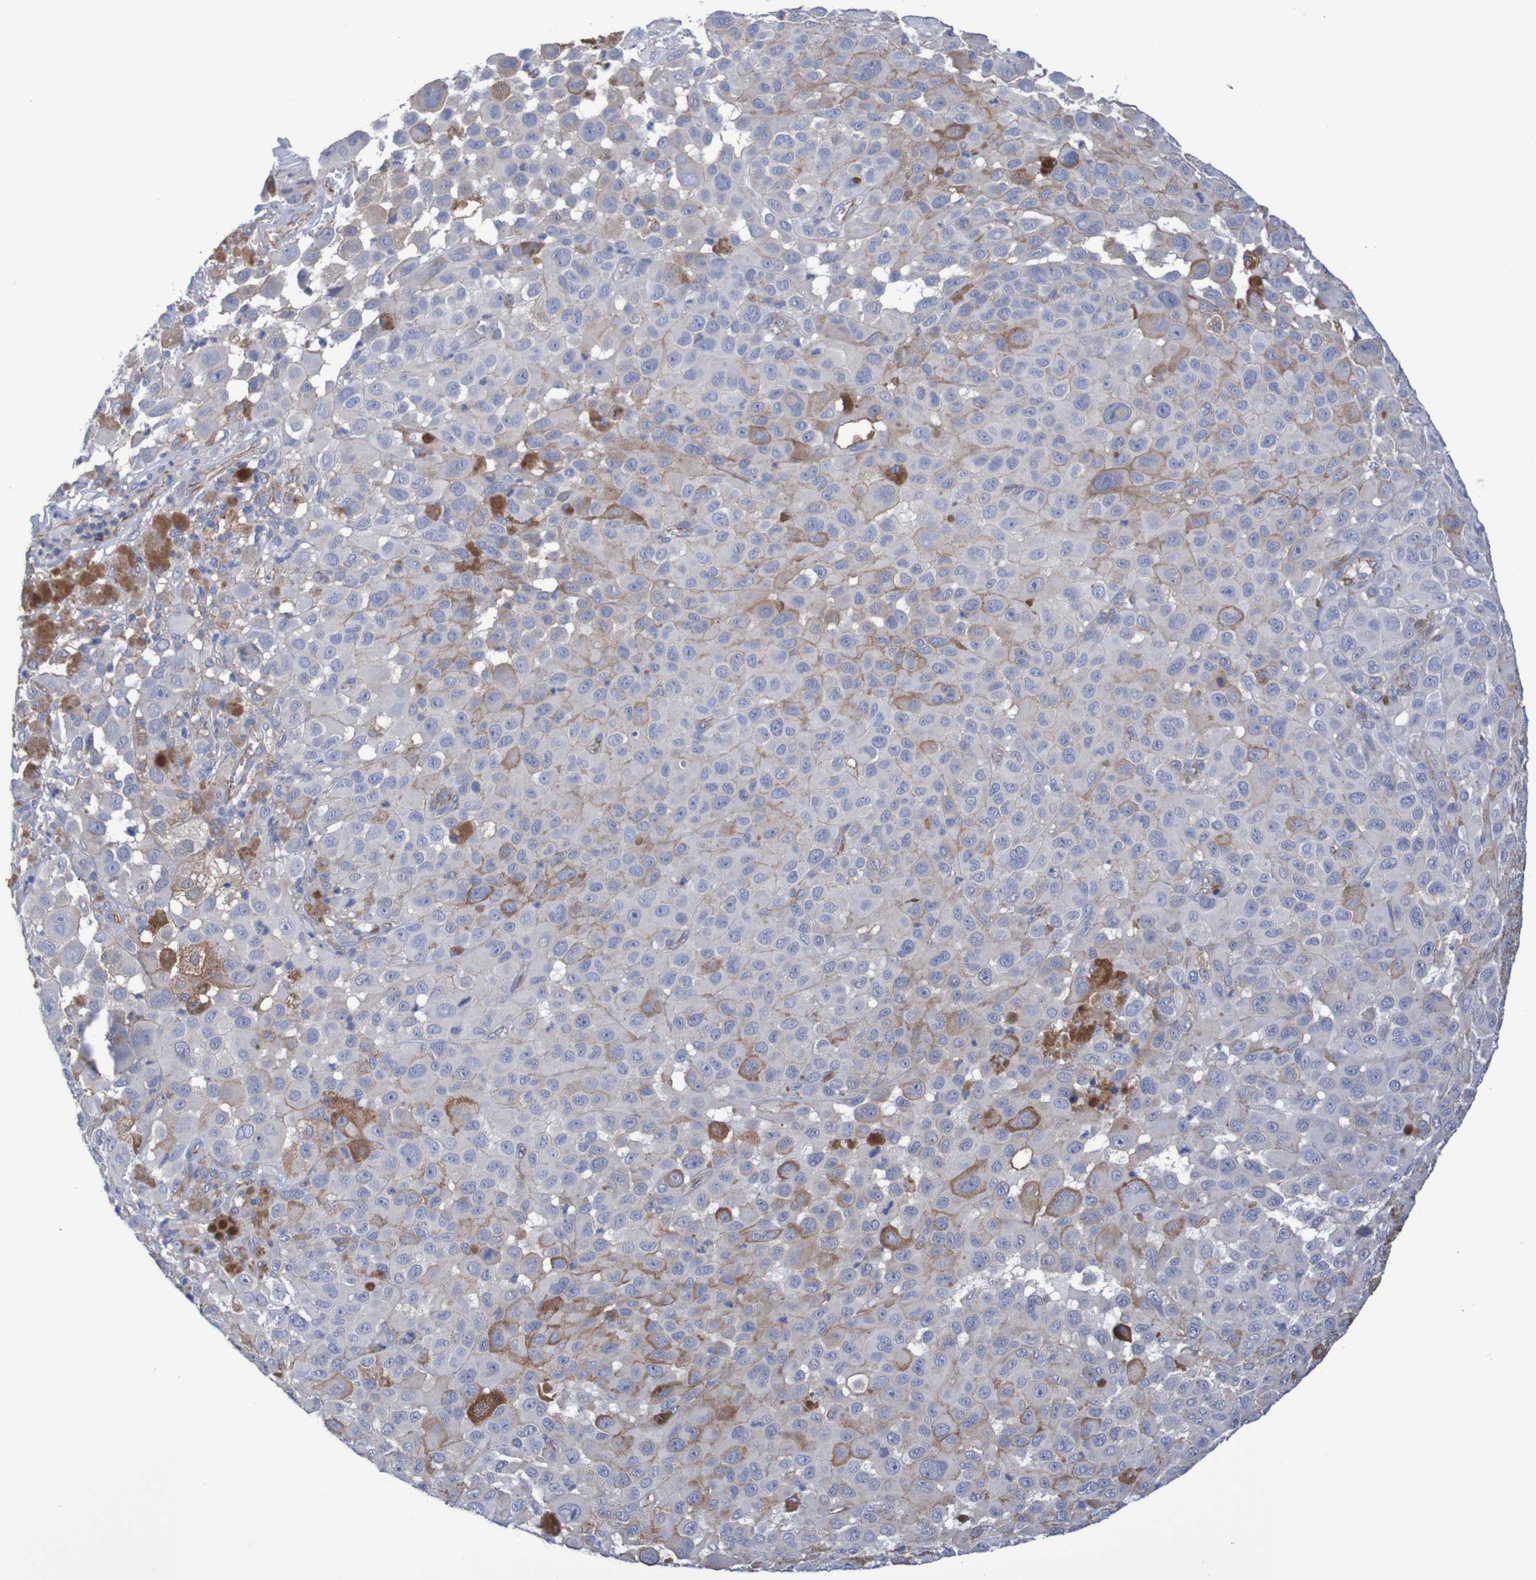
{"staining": {"intensity": "moderate", "quantity": "<25%", "location": "cytoplasmic/membranous"}, "tissue": "melanoma", "cell_type": "Tumor cells", "image_type": "cancer", "snomed": [{"axis": "morphology", "description": "Malignant melanoma, NOS"}, {"axis": "topography", "description": "Skin"}], "caption": "Brown immunohistochemical staining in malignant melanoma displays moderate cytoplasmic/membranous expression in approximately <25% of tumor cells.", "gene": "NECTIN2", "patient": {"sex": "male", "age": 96}}